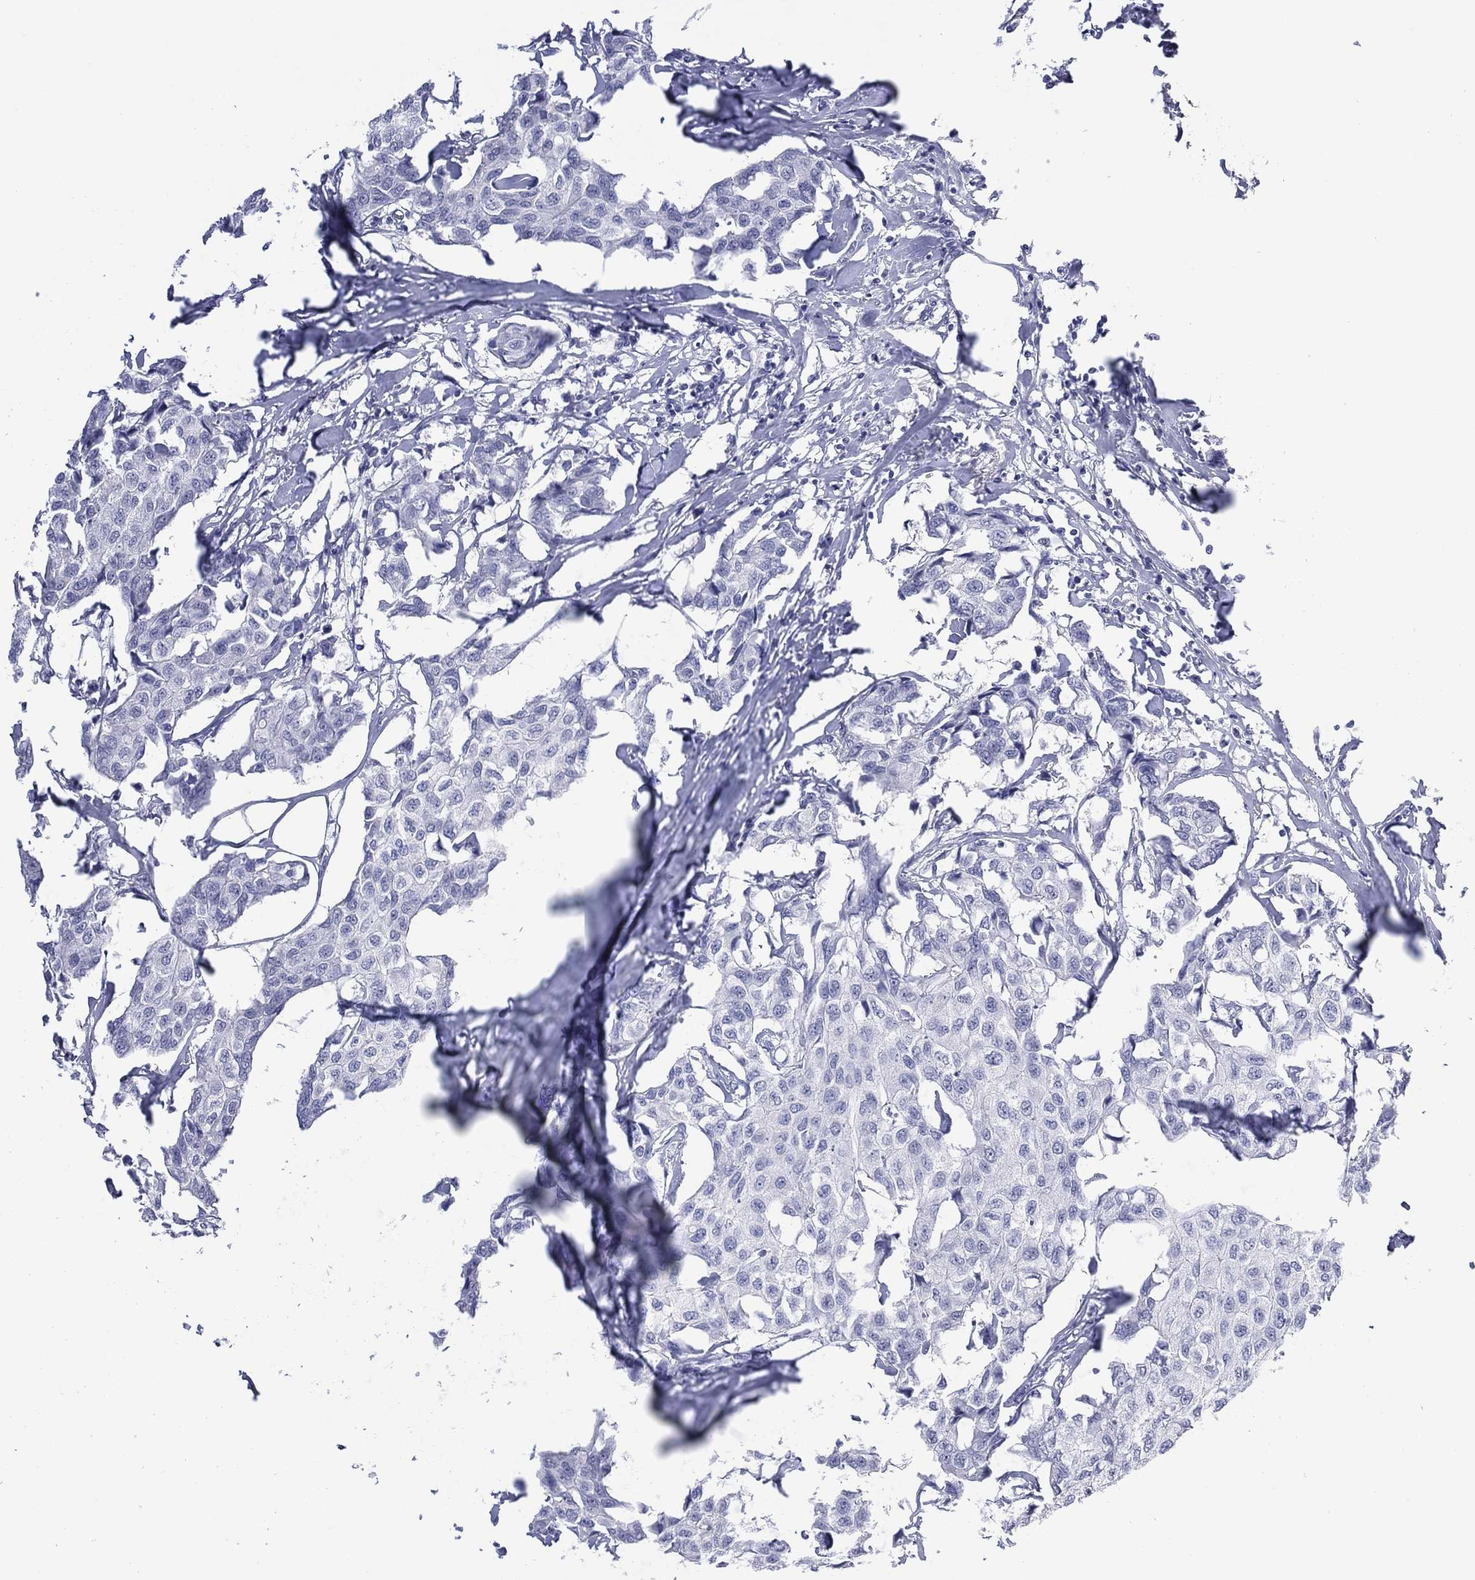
{"staining": {"intensity": "negative", "quantity": "none", "location": "none"}, "tissue": "breast cancer", "cell_type": "Tumor cells", "image_type": "cancer", "snomed": [{"axis": "morphology", "description": "Duct carcinoma"}, {"axis": "topography", "description": "Breast"}], "caption": "Immunohistochemistry (IHC) image of breast cancer (infiltrating ductal carcinoma) stained for a protein (brown), which reveals no positivity in tumor cells. Brightfield microscopy of immunohistochemistry stained with DAB (brown) and hematoxylin (blue), captured at high magnification.", "gene": "UTF1", "patient": {"sex": "female", "age": 80}}